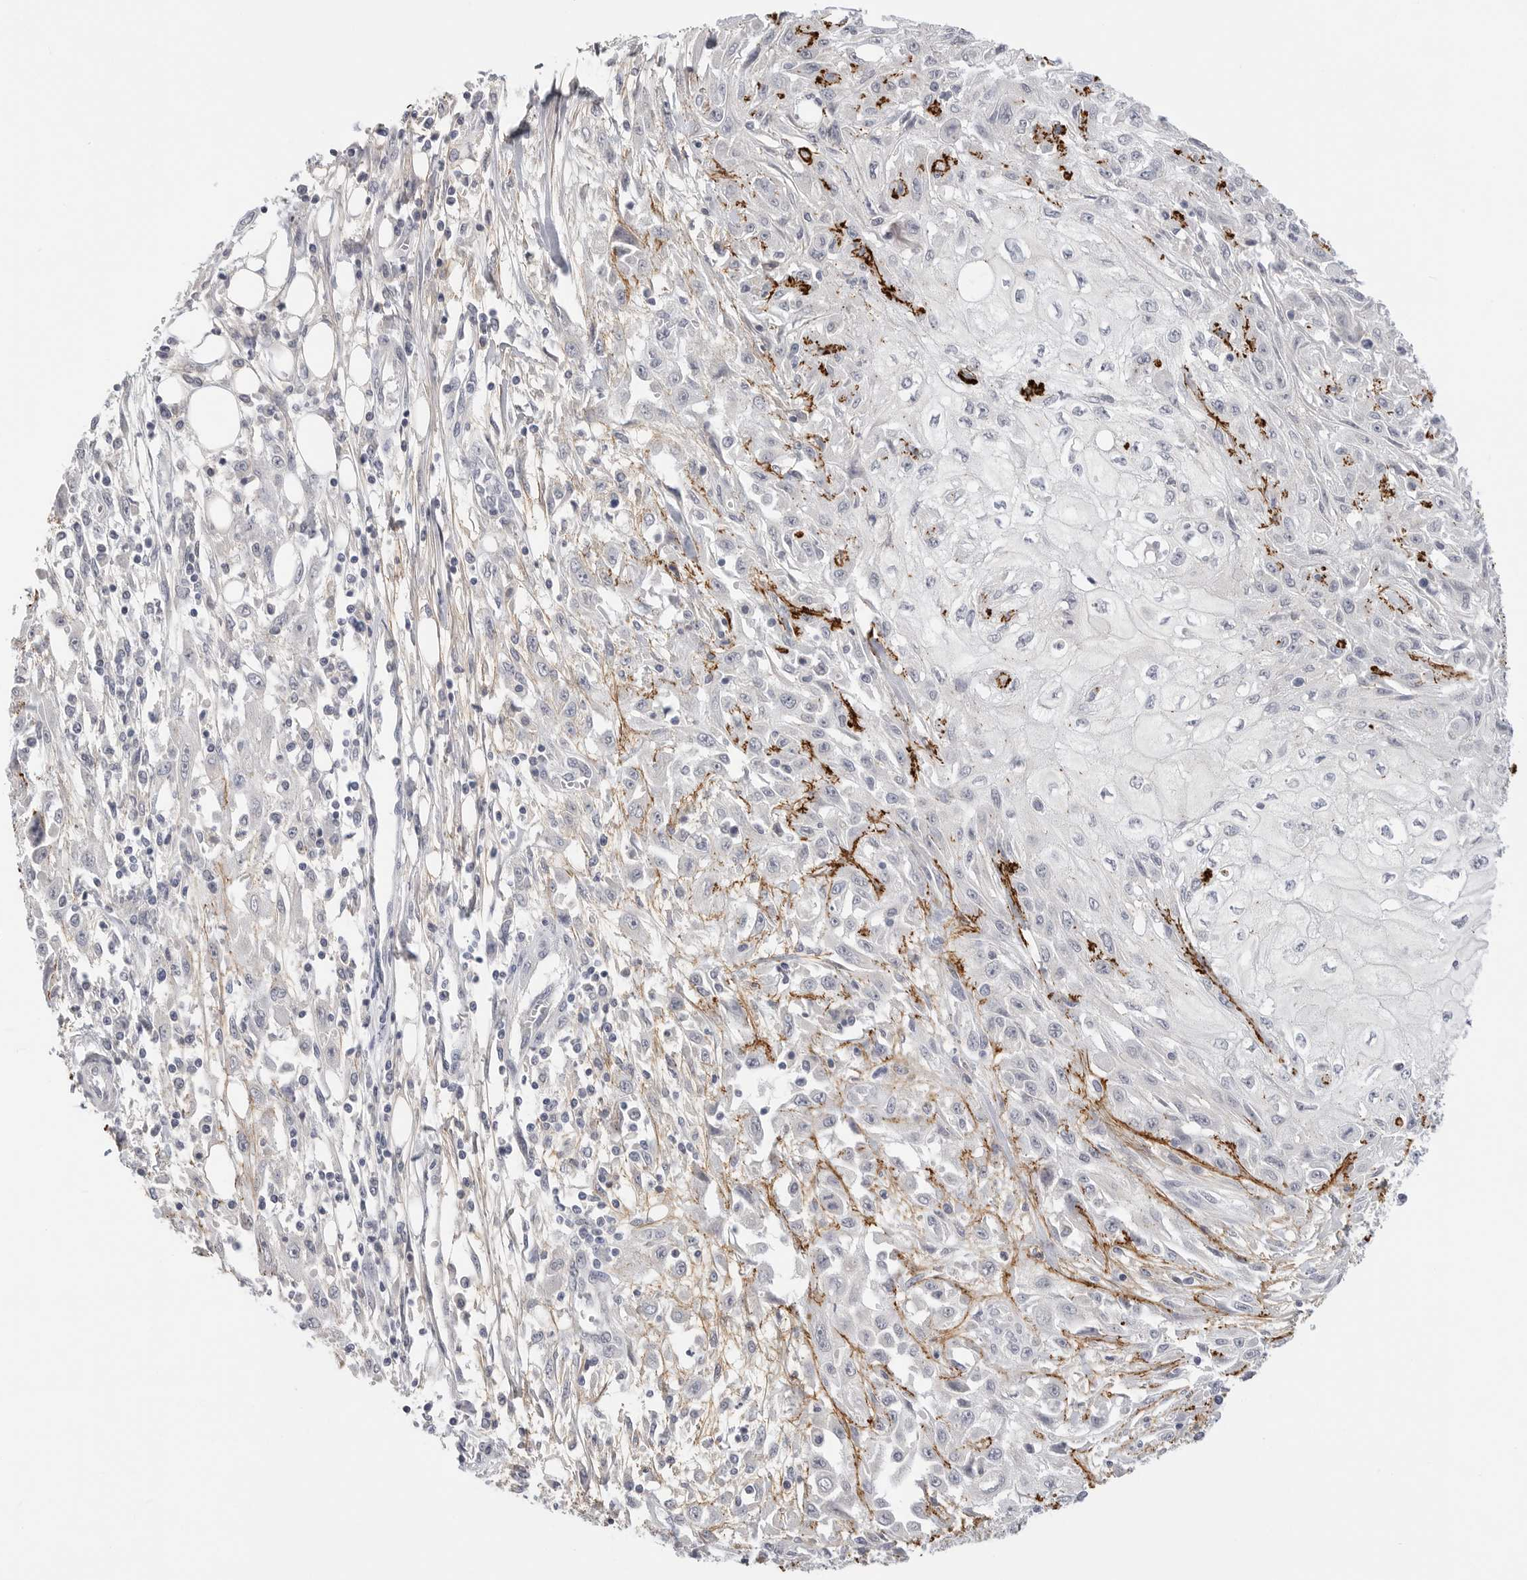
{"staining": {"intensity": "negative", "quantity": "none", "location": "none"}, "tissue": "skin cancer", "cell_type": "Tumor cells", "image_type": "cancer", "snomed": [{"axis": "morphology", "description": "Squamous cell carcinoma, NOS"}, {"axis": "morphology", "description": "Squamous cell carcinoma, metastatic, NOS"}, {"axis": "topography", "description": "Skin"}, {"axis": "topography", "description": "Lymph node"}], "caption": "Photomicrograph shows no protein positivity in tumor cells of squamous cell carcinoma (skin) tissue. Nuclei are stained in blue.", "gene": "FBN2", "patient": {"sex": "male", "age": 75}}